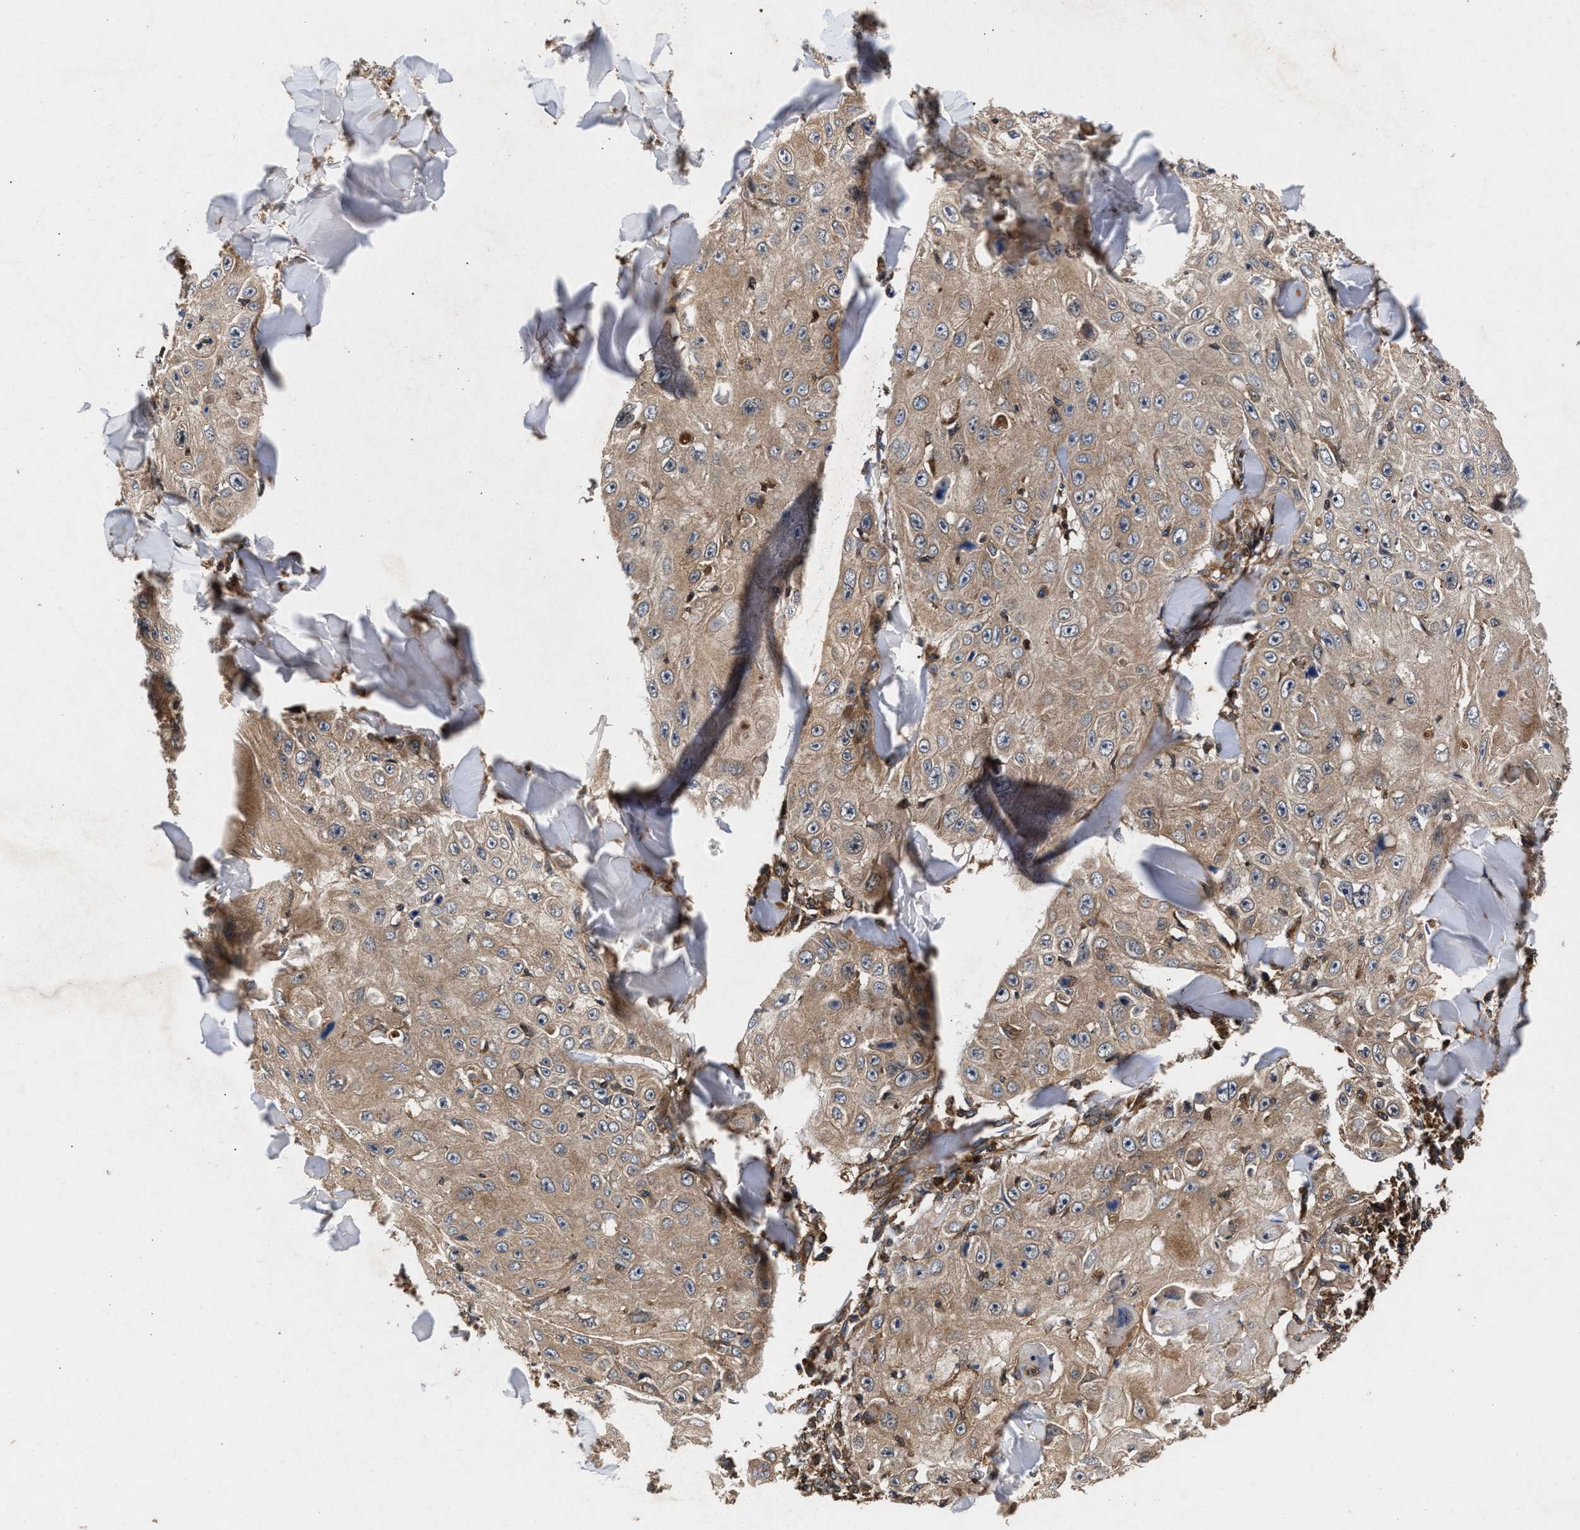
{"staining": {"intensity": "weak", "quantity": ">75%", "location": "cytoplasmic/membranous"}, "tissue": "skin cancer", "cell_type": "Tumor cells", "image_type": "cancer", "snomed": [{"axis": "morphology", "description": "Squamous cell carcinoma, NOS"}, {"axis": "topography", "description": "Skin"}], "caption": "A low amount of weak cytoplasmic/membranous expression is identified in about >75% of tumor cells in skin cancer tissue.", "gene": "NFKB2", "patient": {"sex": "male", "age": 86}}